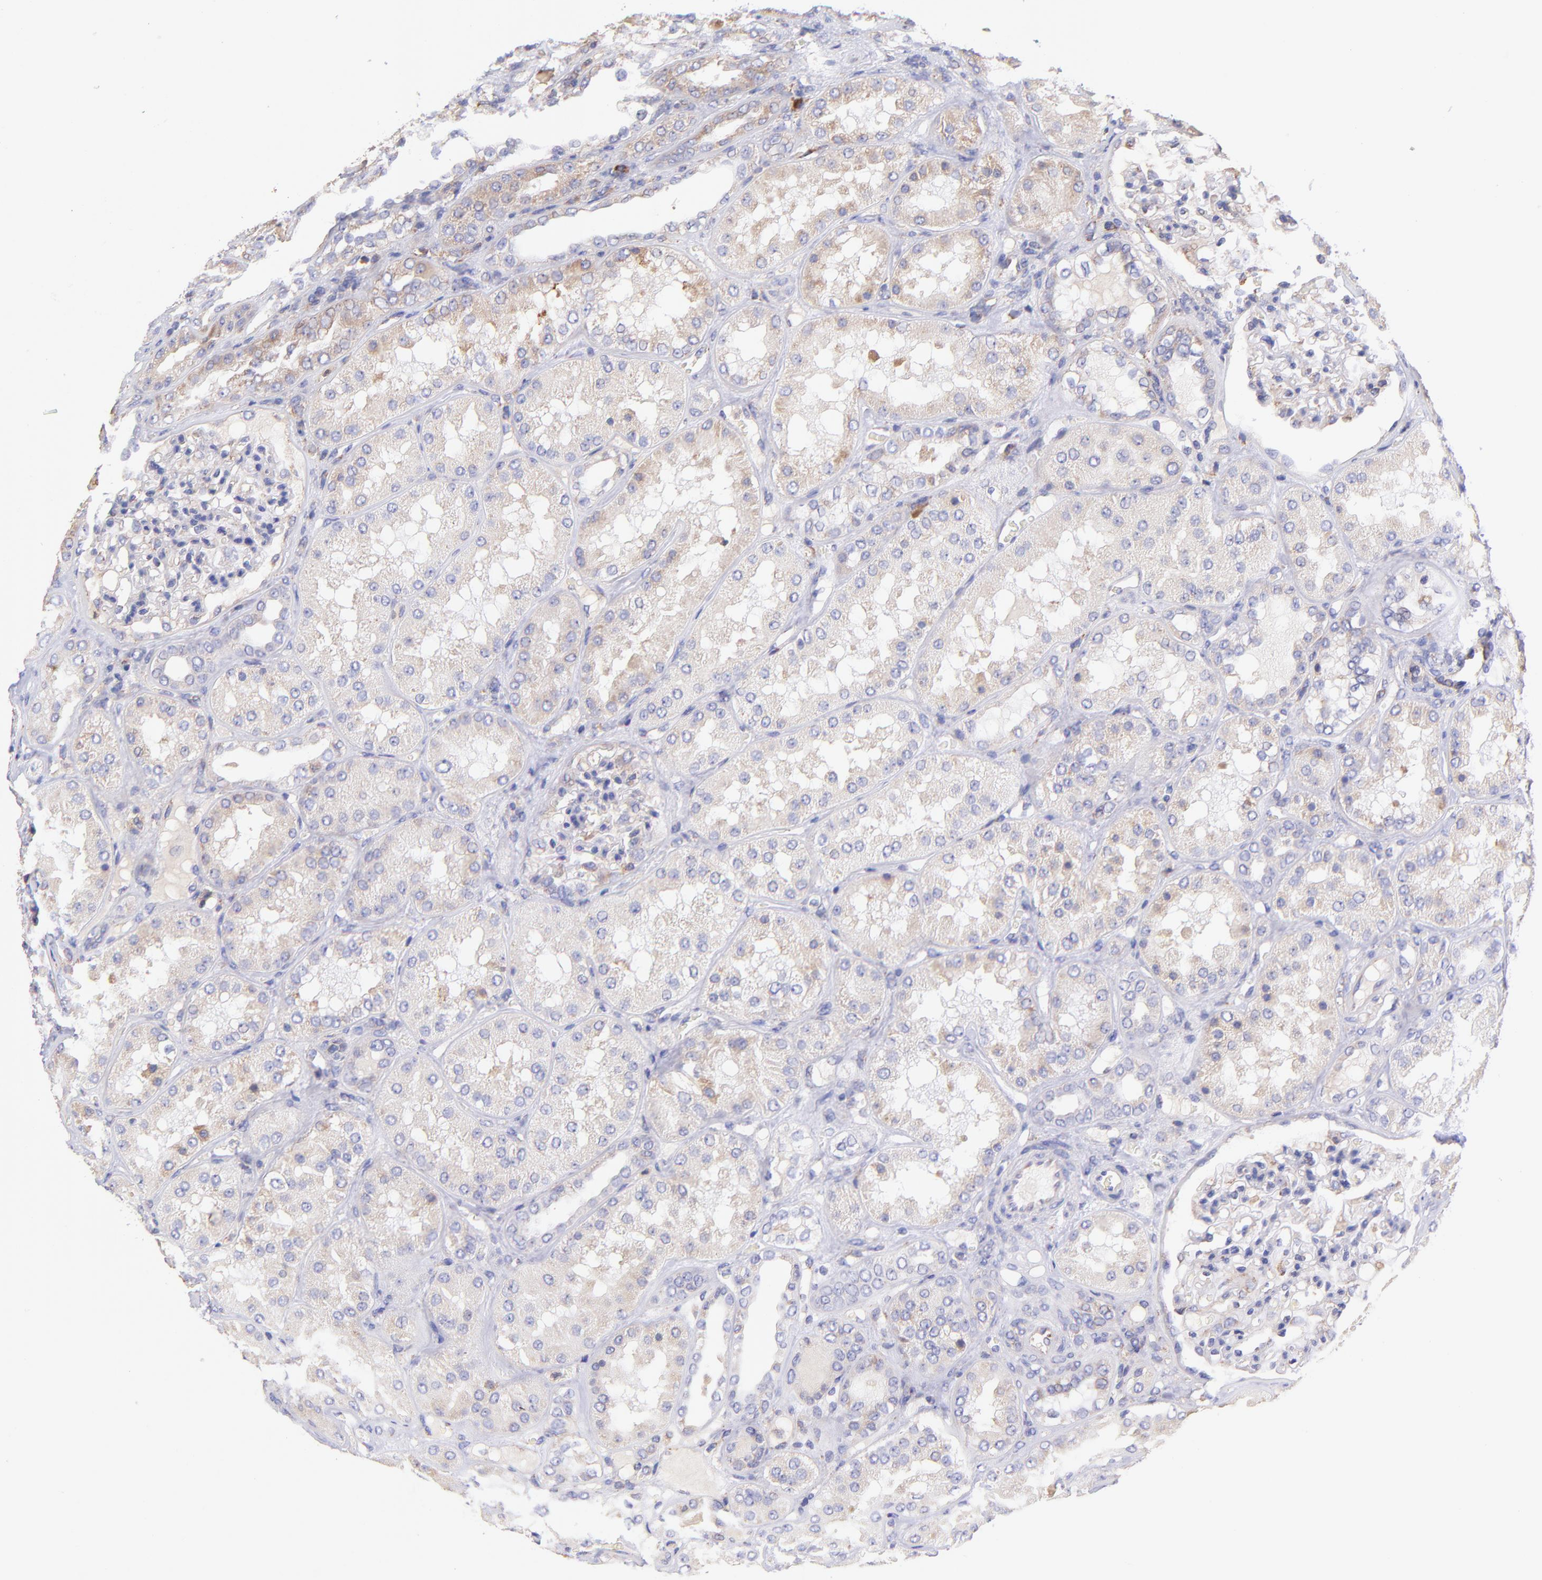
{"staining": {"intensity": "weak", "quantity": "<25%", "location": "cytoplasmic/membranous"}, "tissue": "kidney", "cell_type": "Cells in glomeruli", "image_type": "normal", "snomed": [{"axis": "morphology", "description": "Normal tissue, NOS"}, {"axis": "topography", "description": "Kidney"}], "caption": "The image reveals no significant positivity in cells in glomeruli of kidney.", "gene": "PREX1", "patient": {"sex": "female", "age": 56}}